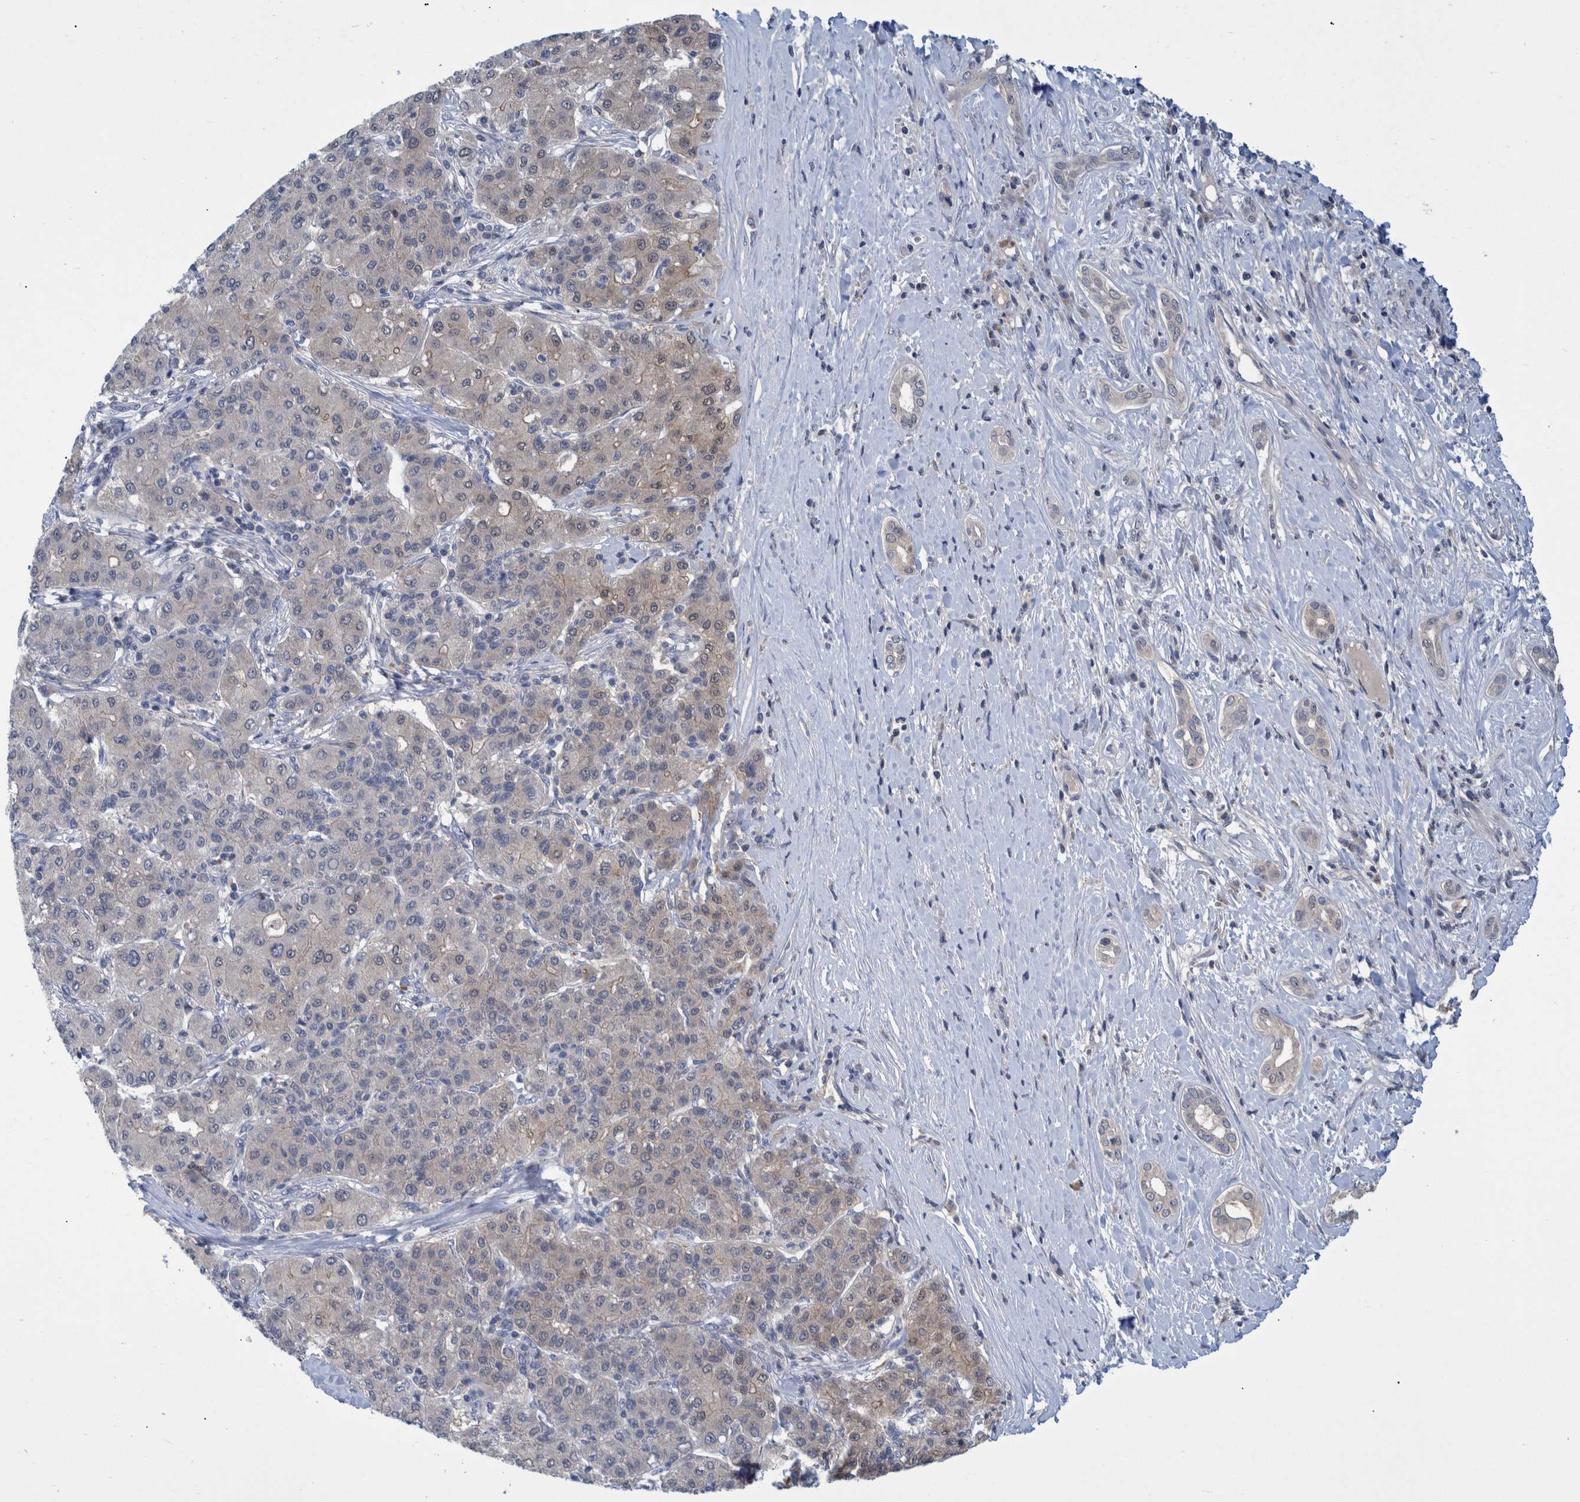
{"staining": {"intensity": "weak", "quantity": "<25%", "location": "cytoplasmic/membranous"}, "tissue": "liver cancer", "cell_type": "Tumor cells", "image_type": "cancer", "snomed": [{"axis": "morphology", "description": "Carcinoma, Hepatocellular, NOS"}, {"axis": "topography", "description": "Liver"}], "caption": "The micrograph demonstrates no staining of tumor cells in liver cancer.", "gene": "PCYT2", "patient": {"sex": "male", "age": 65}}